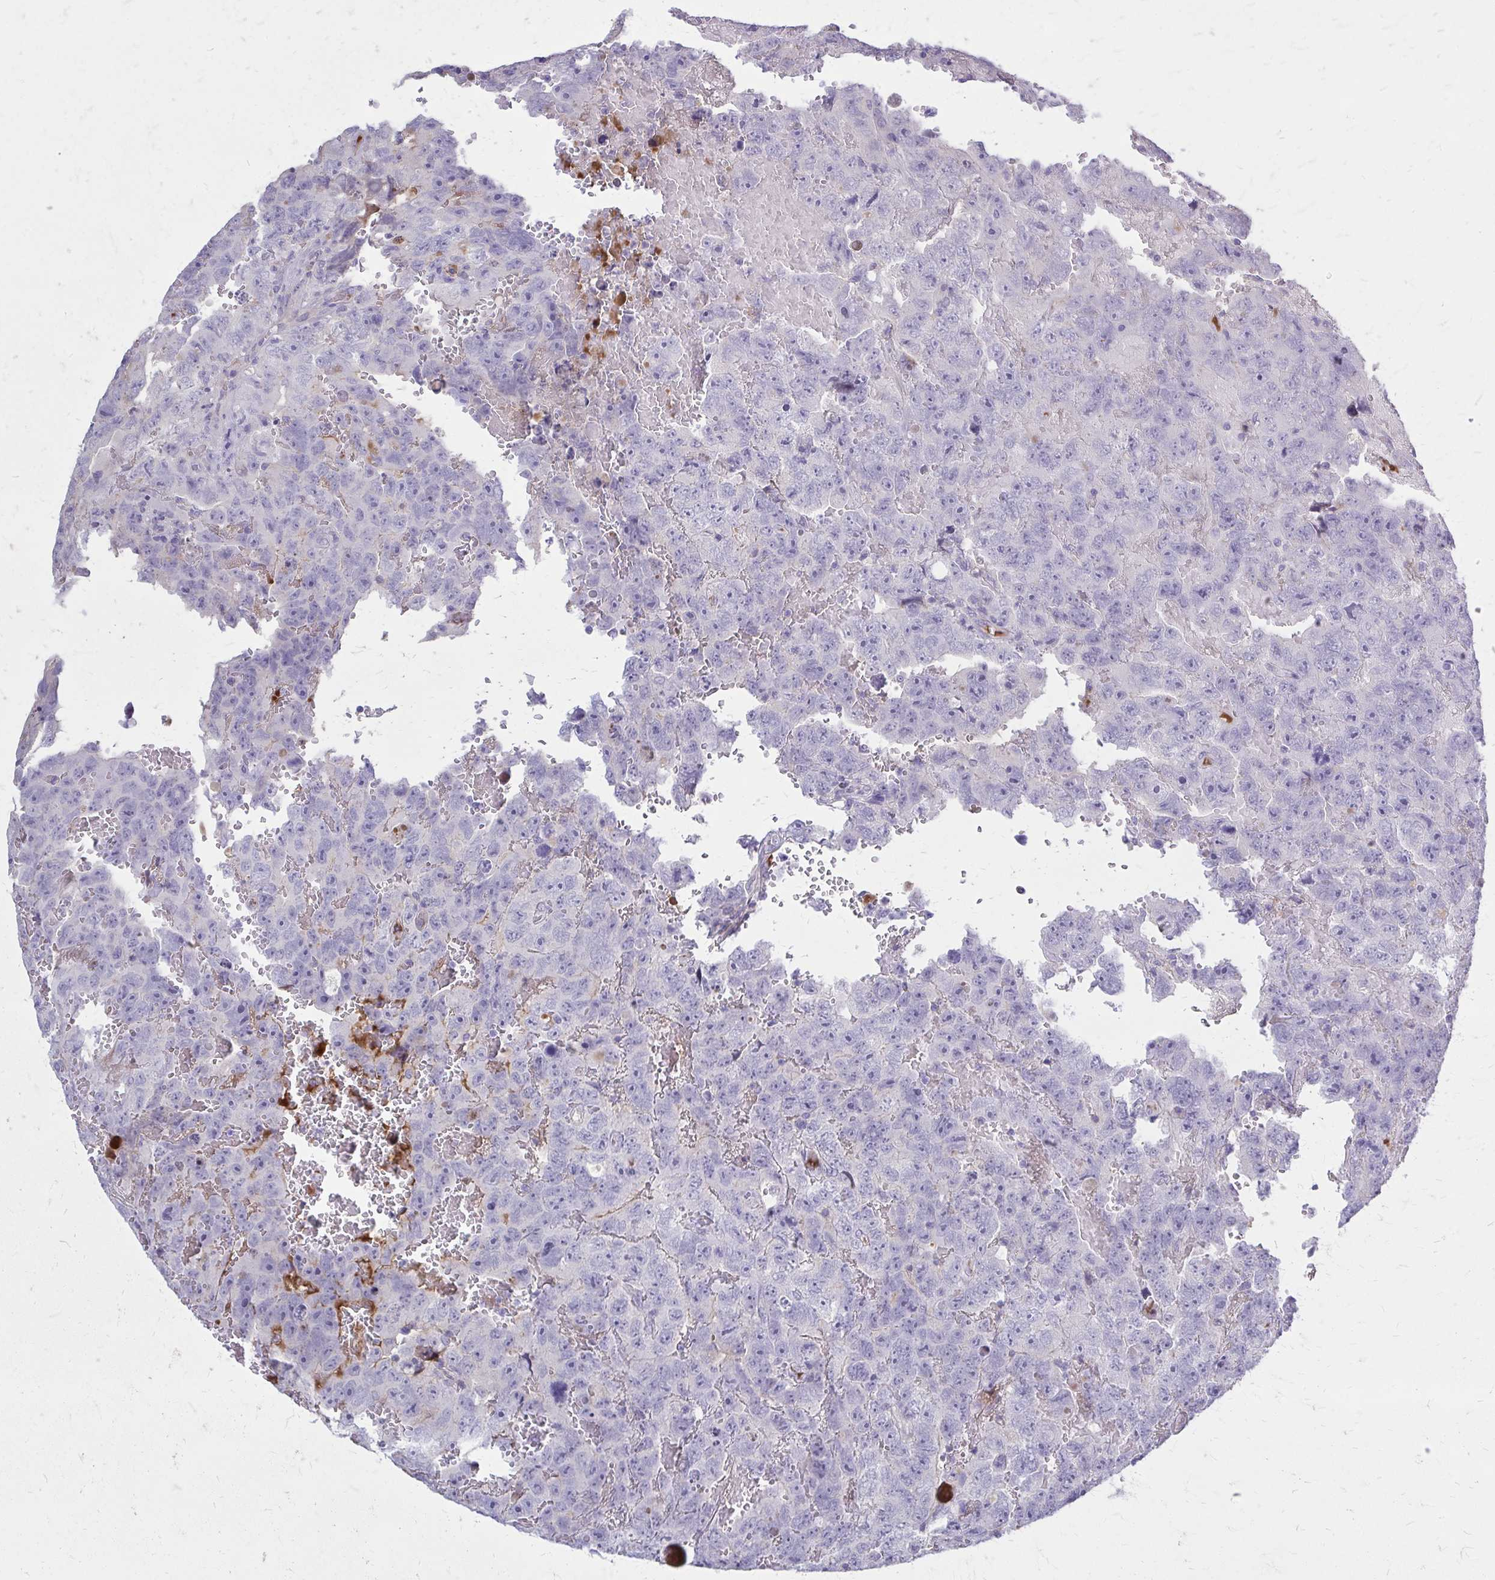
{"staining": {"intensity": "negative", "quantity": "none", "location": "none"}, "tissue": "testis cancer", "cell_type": "Tumor cells", "image_type": "cancer", "snomed": [{"axis": "morphology", "description": "Carcinoma, Embryonal, NOS"}, {"axis": "topography", "description": "Testis"}], "caption": "Embryonal carcinoma (testis) was stained to show a protein in brown. There is no significant staining in tumor cells.", "gene": "SERPIND1", "patient": {"sex": "male", "age": 45}}